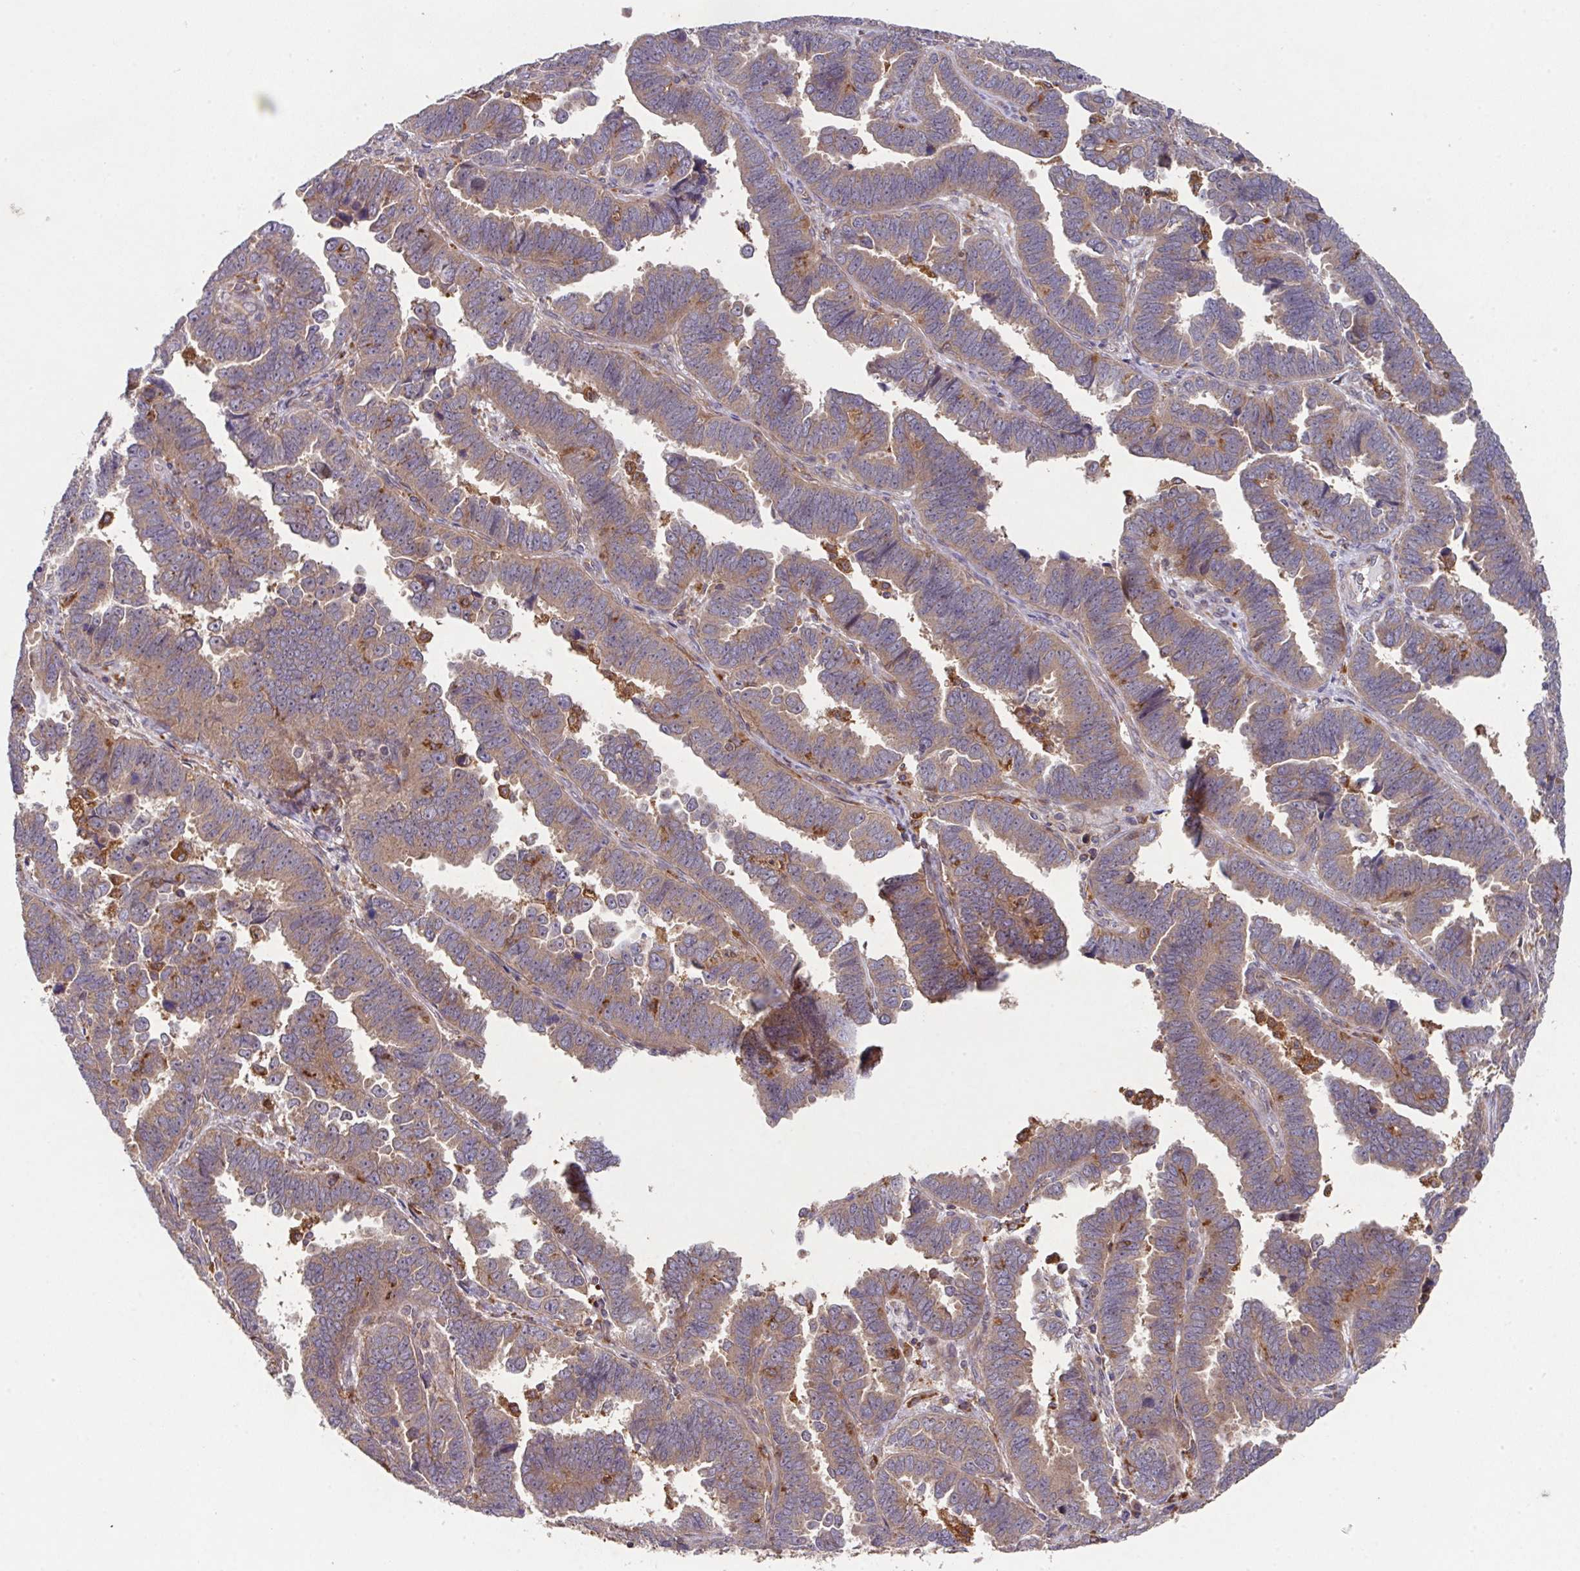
{"staining": {"intensity": "moderate", "quantity": ">75%", "location": "cytoplasmic/membranous"}, "tissue": "endometrial cancer", "cell_type": "Tumor cells", "image_type": "cancer", "snomed": [{"axis": "morphology", "description": "Adenocarcinoma, NOS"}, {"axis": "topography", "description": "Endometrium"}], "caption": "Moderate cytoplasmic/membranous staining is identified in about >75% of tumor cells in endometrial adenocarcinoma.", "gene": "TRIM14", "patient": {"sex": "female", "age": 75}}